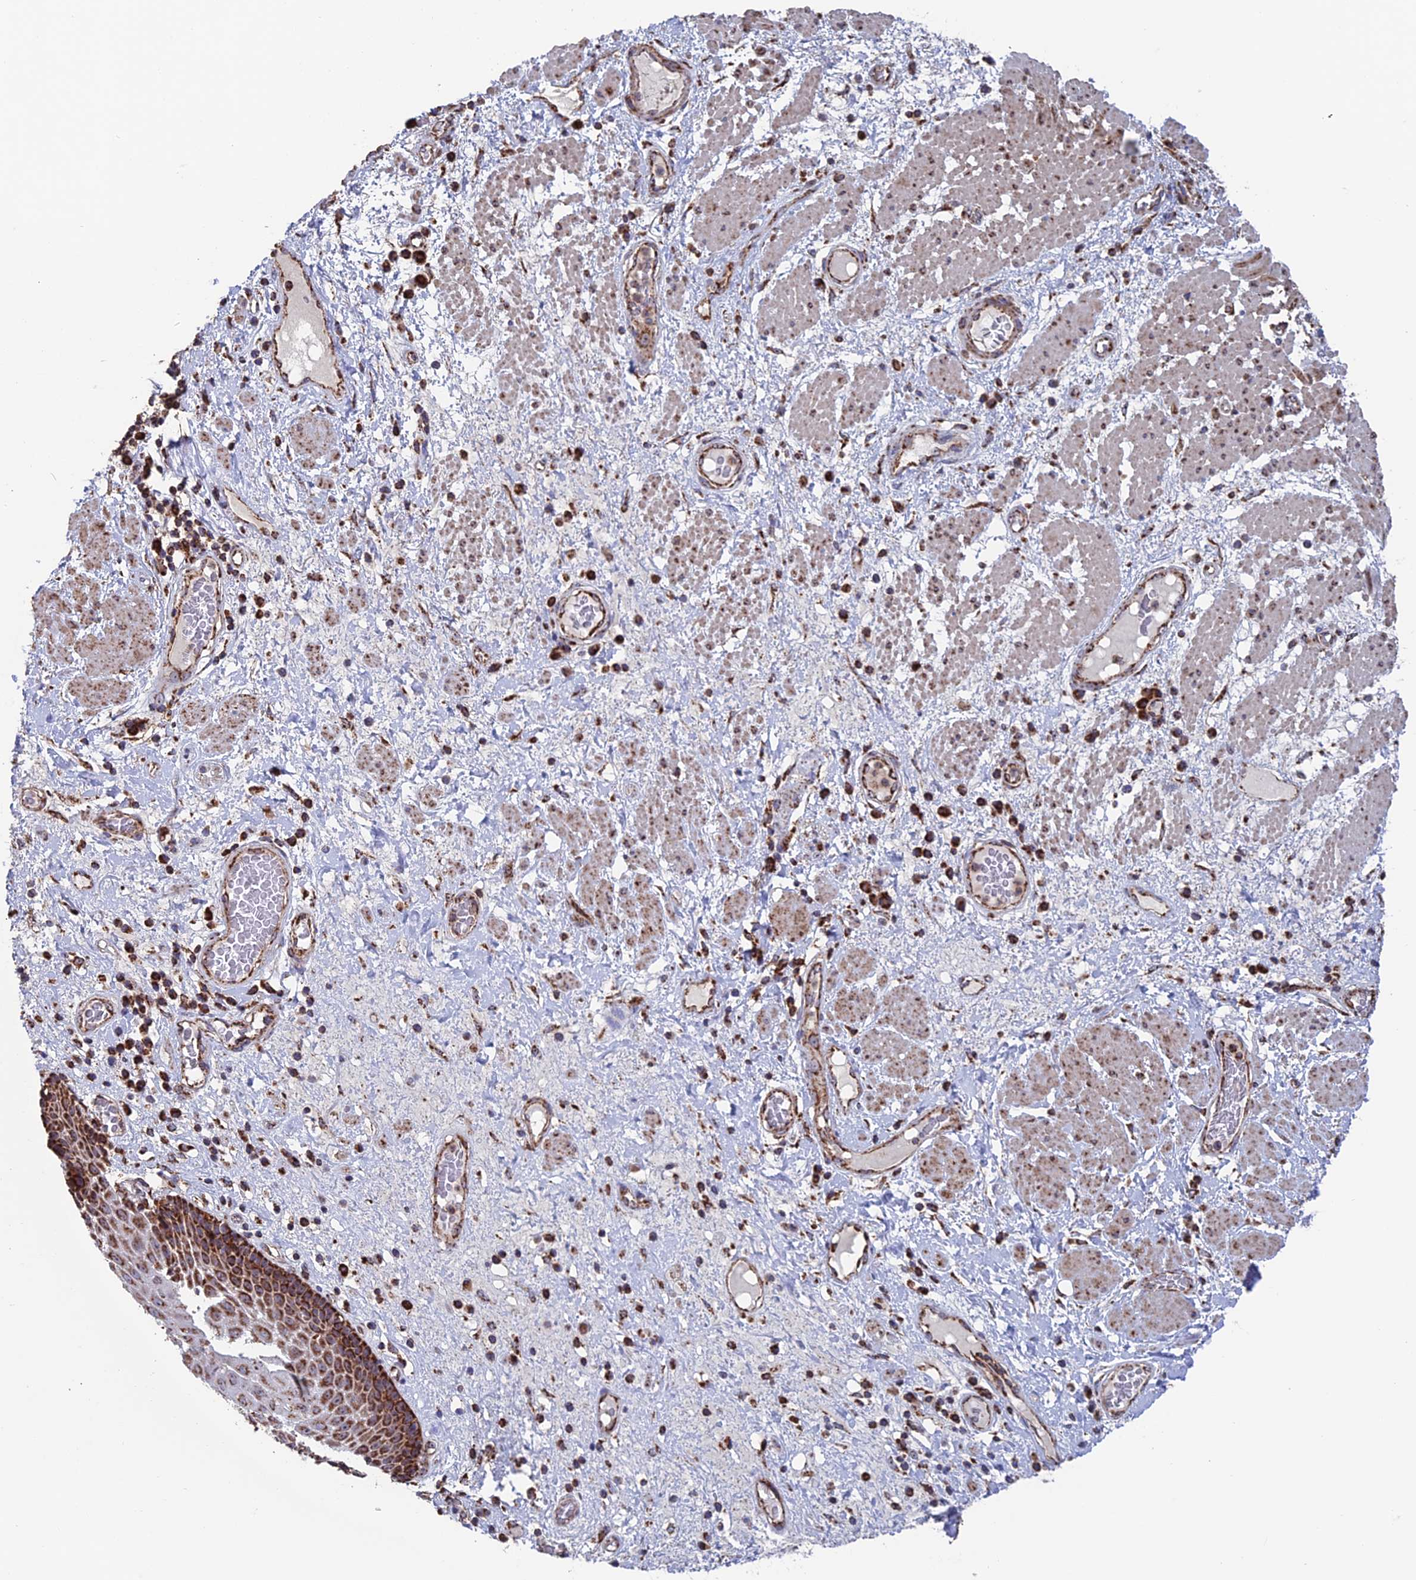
{"staining": {"intensity": "strong", "quantity": ">75%", "location": "cytoplasmic/membranous"}, "tissue": "esophagus", "cell_type": "Squamous epithelial cells", "image_type": "normal", "snomed": [{"axis": "morphology", "description": "Normal tissue, NOS"}, {"axis": "morphology", "description": "Adenocarcinoma, NOS"}, {"axis": "topography", "description": "Esophagus"}], "caption": "DAB immunohistochemical staining of unremarkable esophagus demonstrates strong cytoplasmic/membranous protein staining in about >75% of squamous epithelial cells. (IHC, brightfield microscopy, high magnification).", "gene": "DTYMK", "patient": {"sex": "male", "age": 62}}